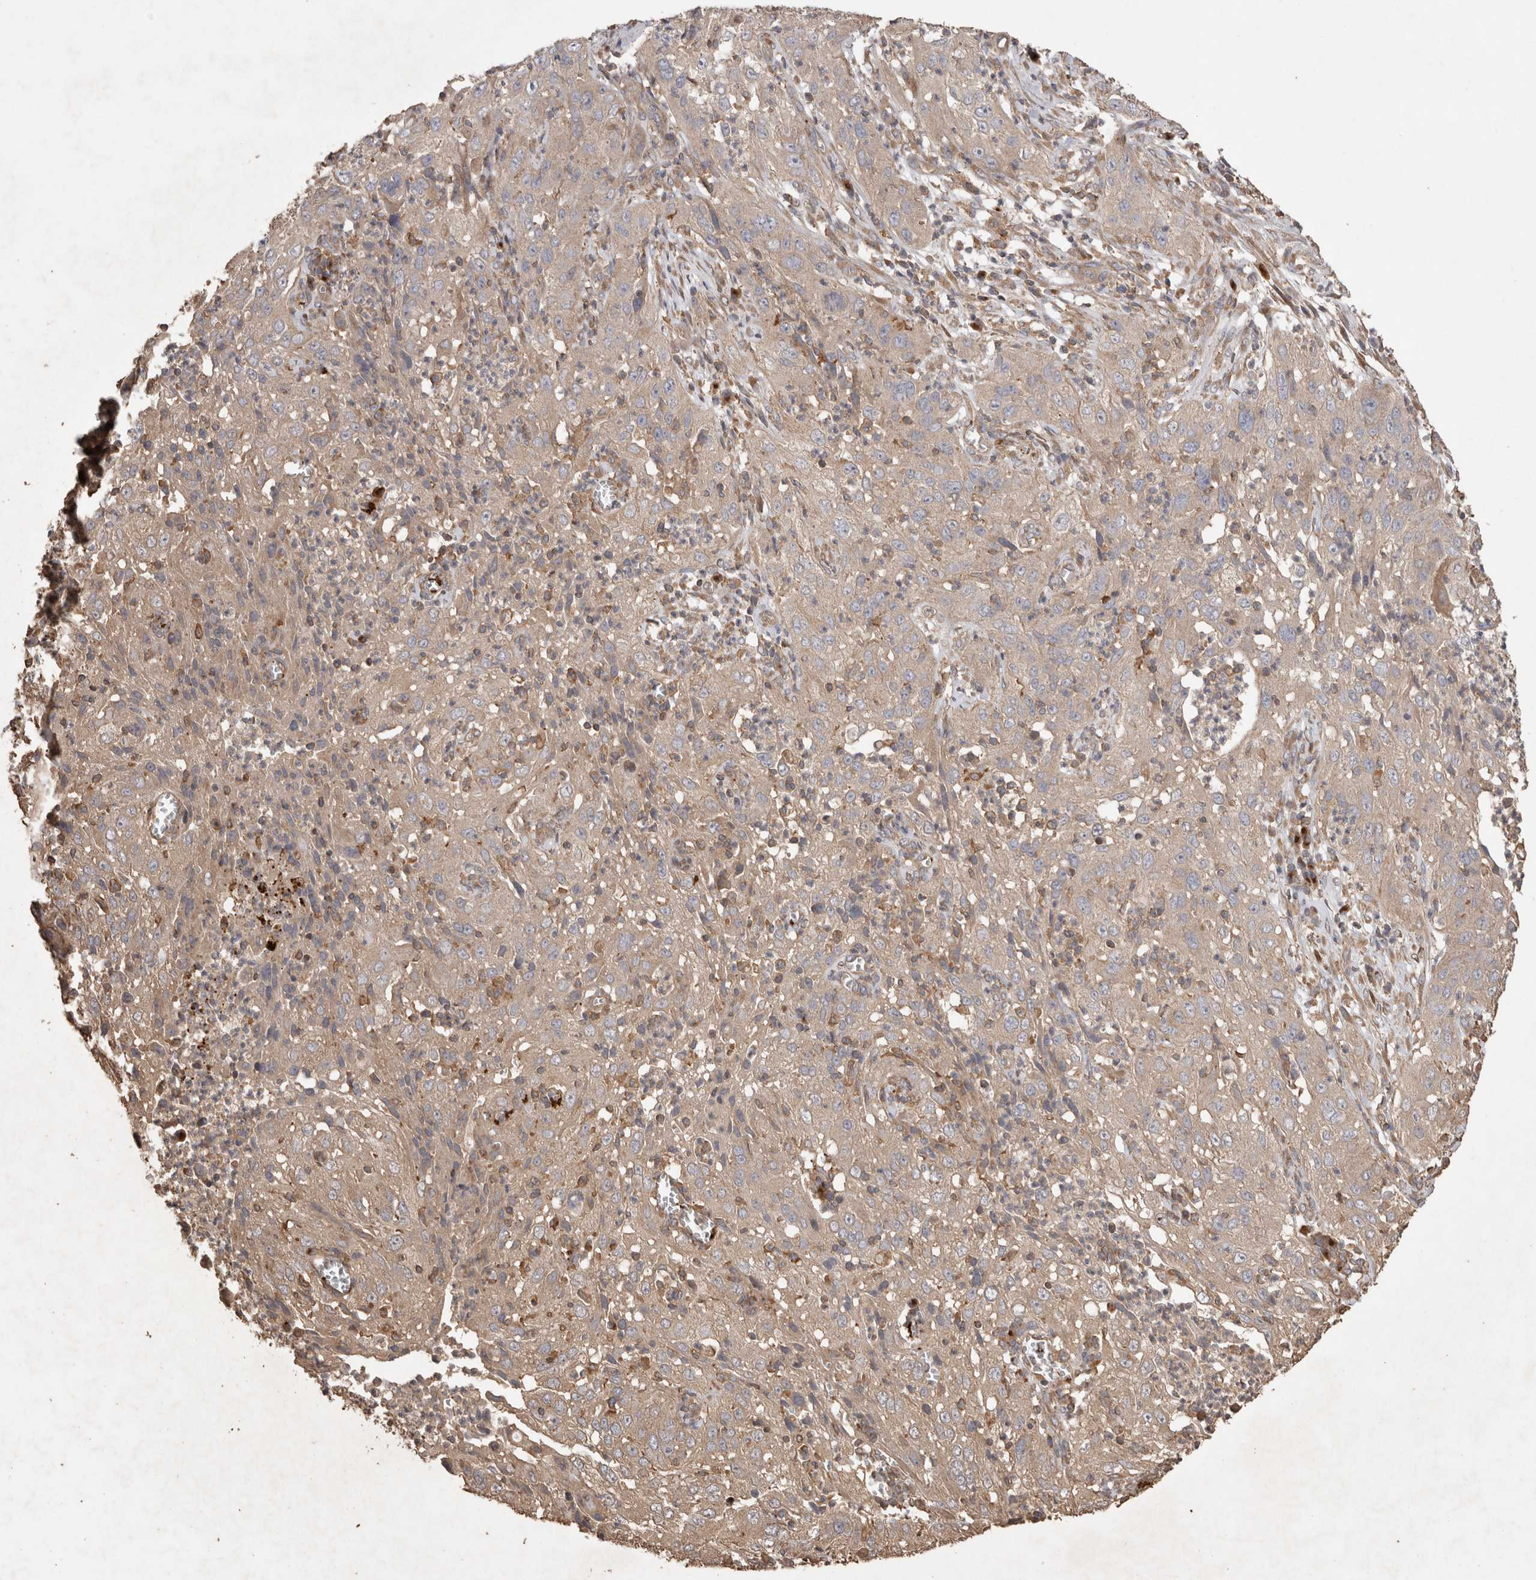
{"staining": {"intensity": "weak", "quantity": "25%-75%", "location": "cytoplasmic/membranous"}, "tissue": "cervical cancer", "cell_type": "Tumor cells", "image_type": "cancer", "snomed": [{"axis": "morphology", "description": "Squamous cell carcinoma, NOS"}, {"axis": "topography", "description": "Cervix"}], "caption": "Immunohistochemistry (IHC) staining of squamous cell carcinoma (cervical), which demonstrates low levels of weak cytoplasmic/membranous positivity in about 25%-75% of tumor cells indicating weak cytoplasmic/membranous protein staining. The staining was performed using DAB (brown) for protein detection and nuclei were counterstained in hematoxylin (blue).", "gene": "SNX31", "patient": {"sex": "female", "age": 32}}